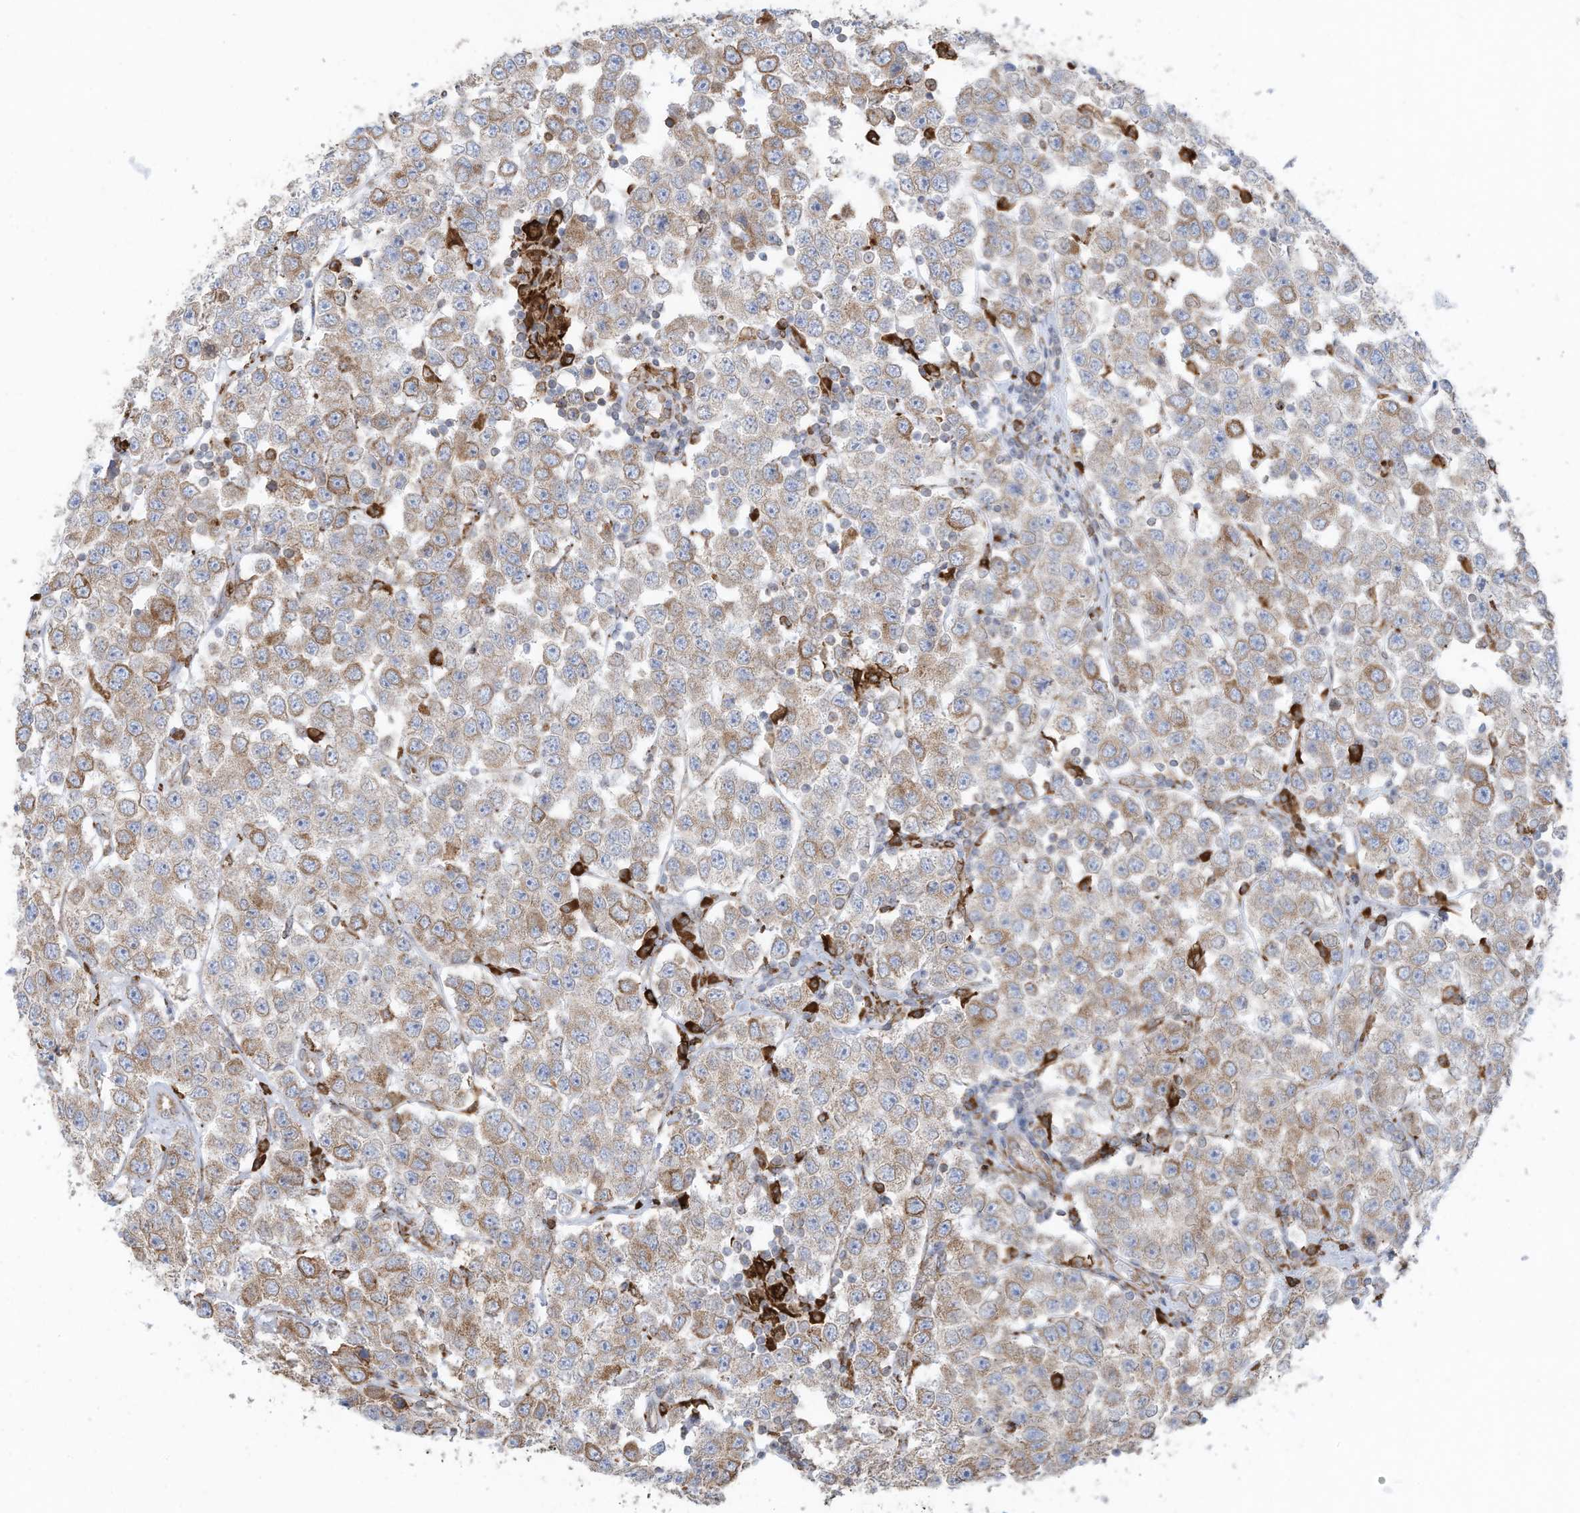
{"staining": {"intensity": "moderate", "quantity": "<25%", "location": "cytoplasmic/membranous"}, "tissue": "testis cancer", "cell_type": "Tumor cells", "image_type": "cancer", "snomed": [{"axis": "morphology", "description": "Seminoma, NOS"}, {"axis": "topography", "description": "Testis"}], "caption": "Testis cancer (seminoma) tissue reveals moderate cytoplasmic/membranous expression in approximately <25% of tumor cells, visualized by immunohistochemistry. (DAB (3,3'-diaminobenzidine) = brown stain, brightfield microscopy at high magnification).", "gene": "ZNF354C", "patient": {"sex": "male", "age": 28}}